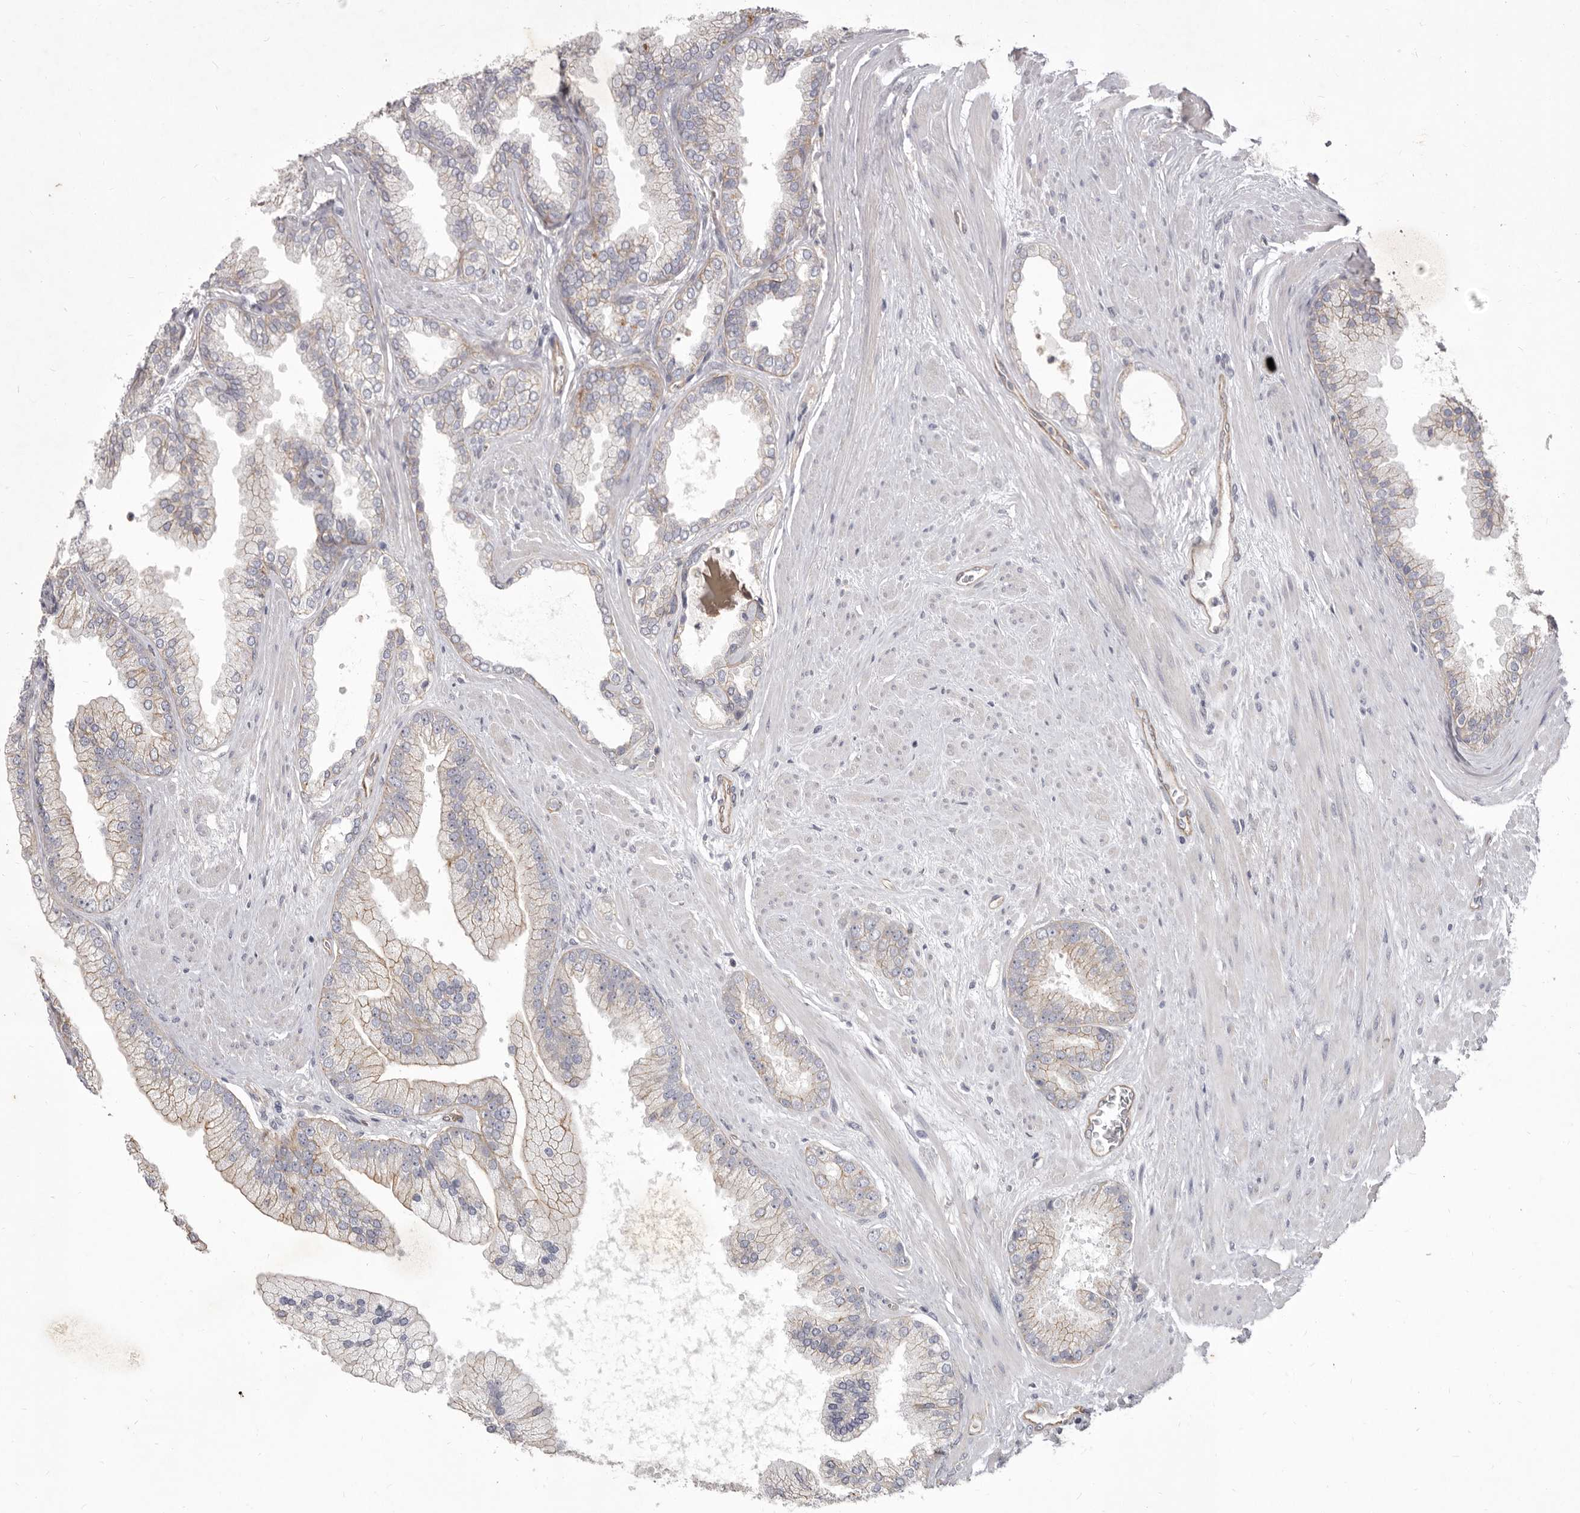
{"staining": {"intensity": "weak", "quantity": "<25%", "location": "cytoplasmic/membranous"}, "tissue": "prostate cancer", "cell_type": "Tumor cells", "image_type": "cancer", "snomed": [{"axis": "morphology", "description": "Adenocarcinoma, High grade"}, {"axis": "topography", "description": "Prostate"}], "caption": "High power microscopy image of an IHC micrograph of prostate cancer (high-grade adenocarcinoma), revealing no significant expression in tumor cells. Brightfield microscopy of immunohistochemistry (IHC) stained with DAB (brown) and hematoxylin (blue), captured at high magnification.", "gene": "P2RX6", "patient": {"sex": "male", "age": 58}}